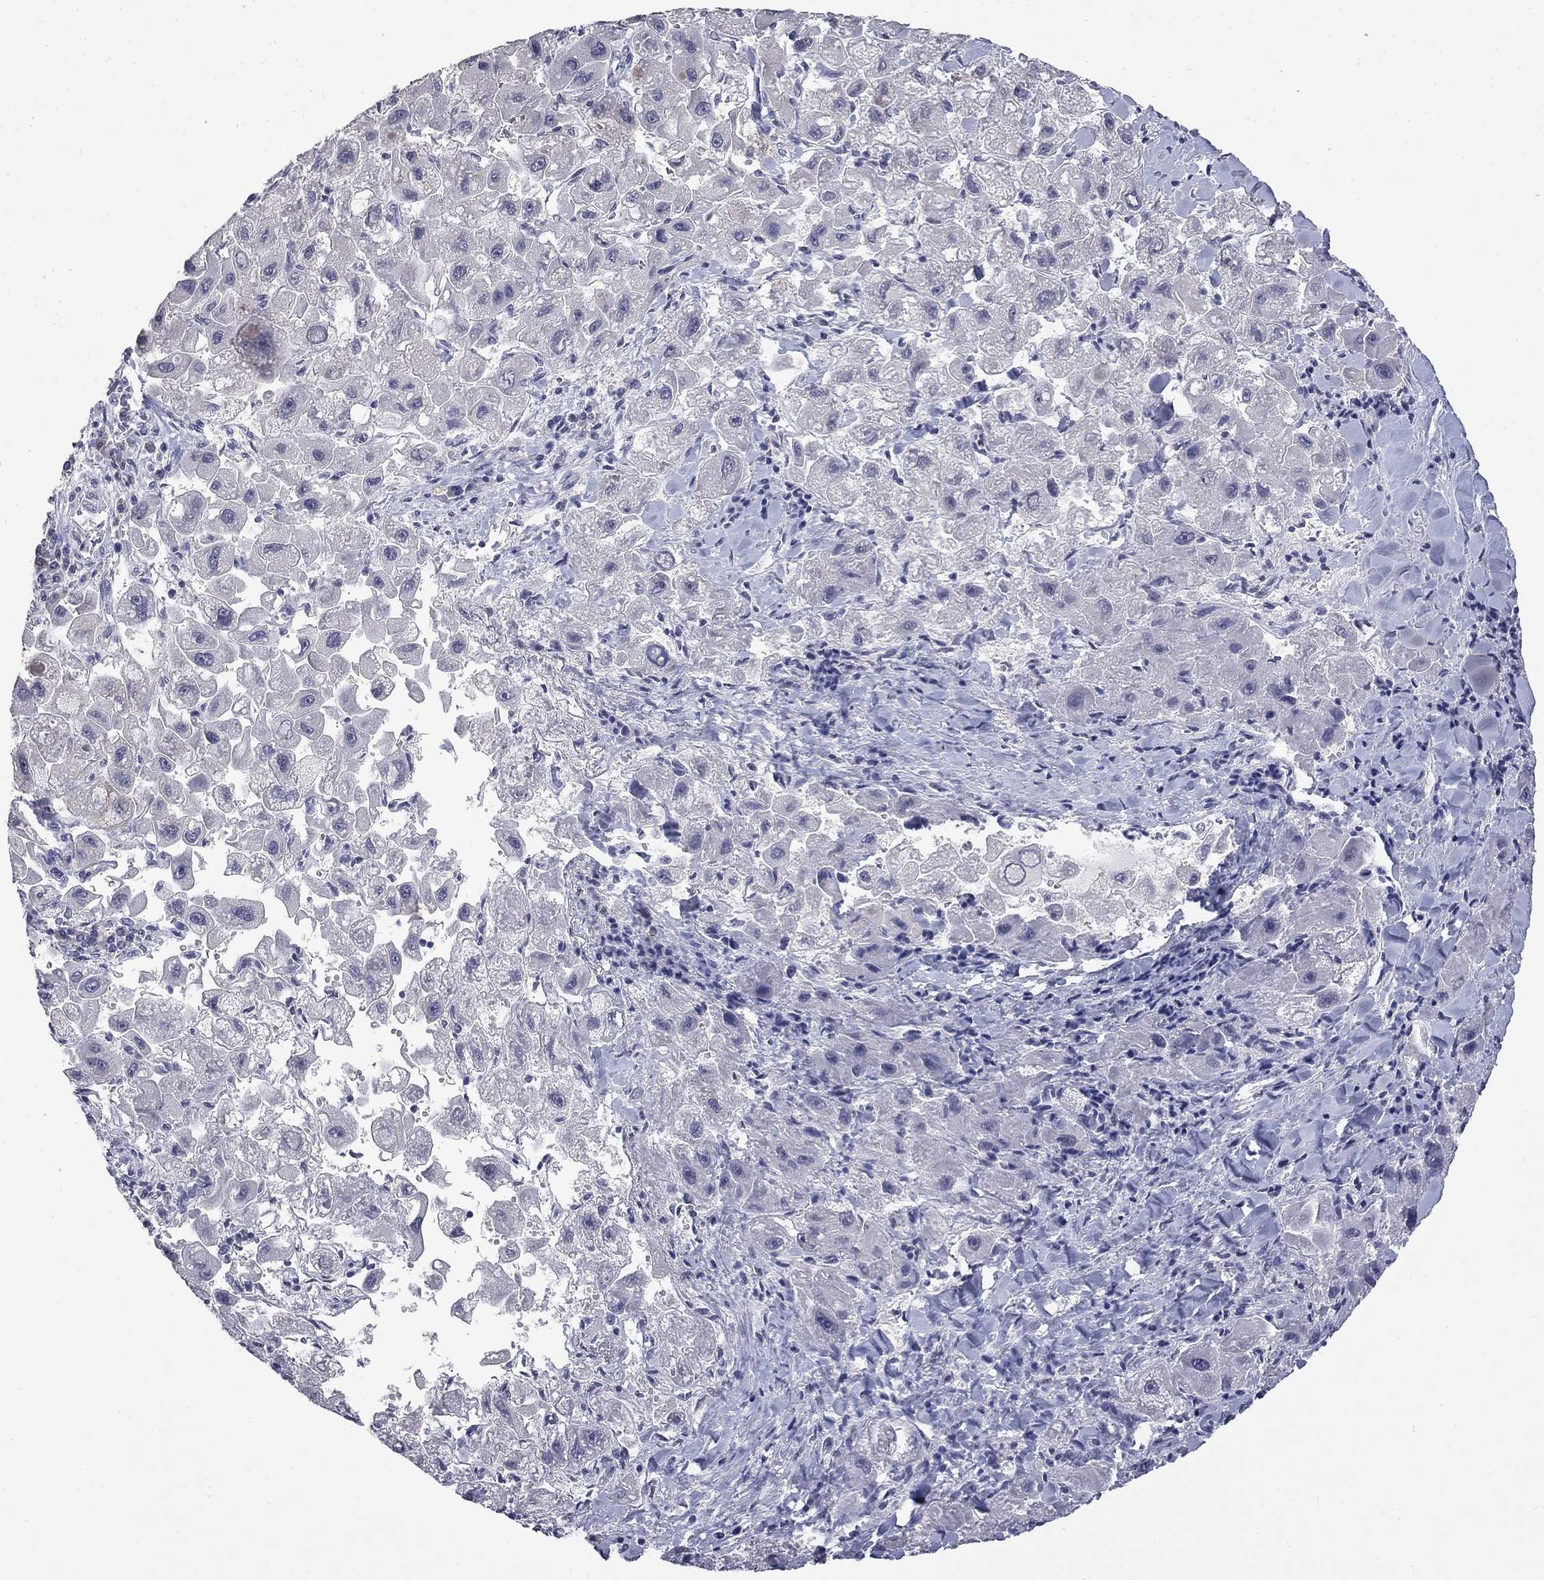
{"staining": {"intensity": "negative", "quantity": "none", "location": "none"}, "tissue": "liver cancer", "cell_type": "Tumor cells", "image_type": "cancer", "snomed": [{"axis": "morphology", "description": "Carcinoma, Hepatocellular, NOS"}, {"axis": "topography", "description": "Liver"}], "caption": "Immunohistochemistry (IHC) of human liver cancer (hepatocellular carcinoma) demonstrates no staining in tumor cells. Nuclei are stained in blue.", "gene": "SLC51A", "patient": {"sex": "male", "age": 24}}